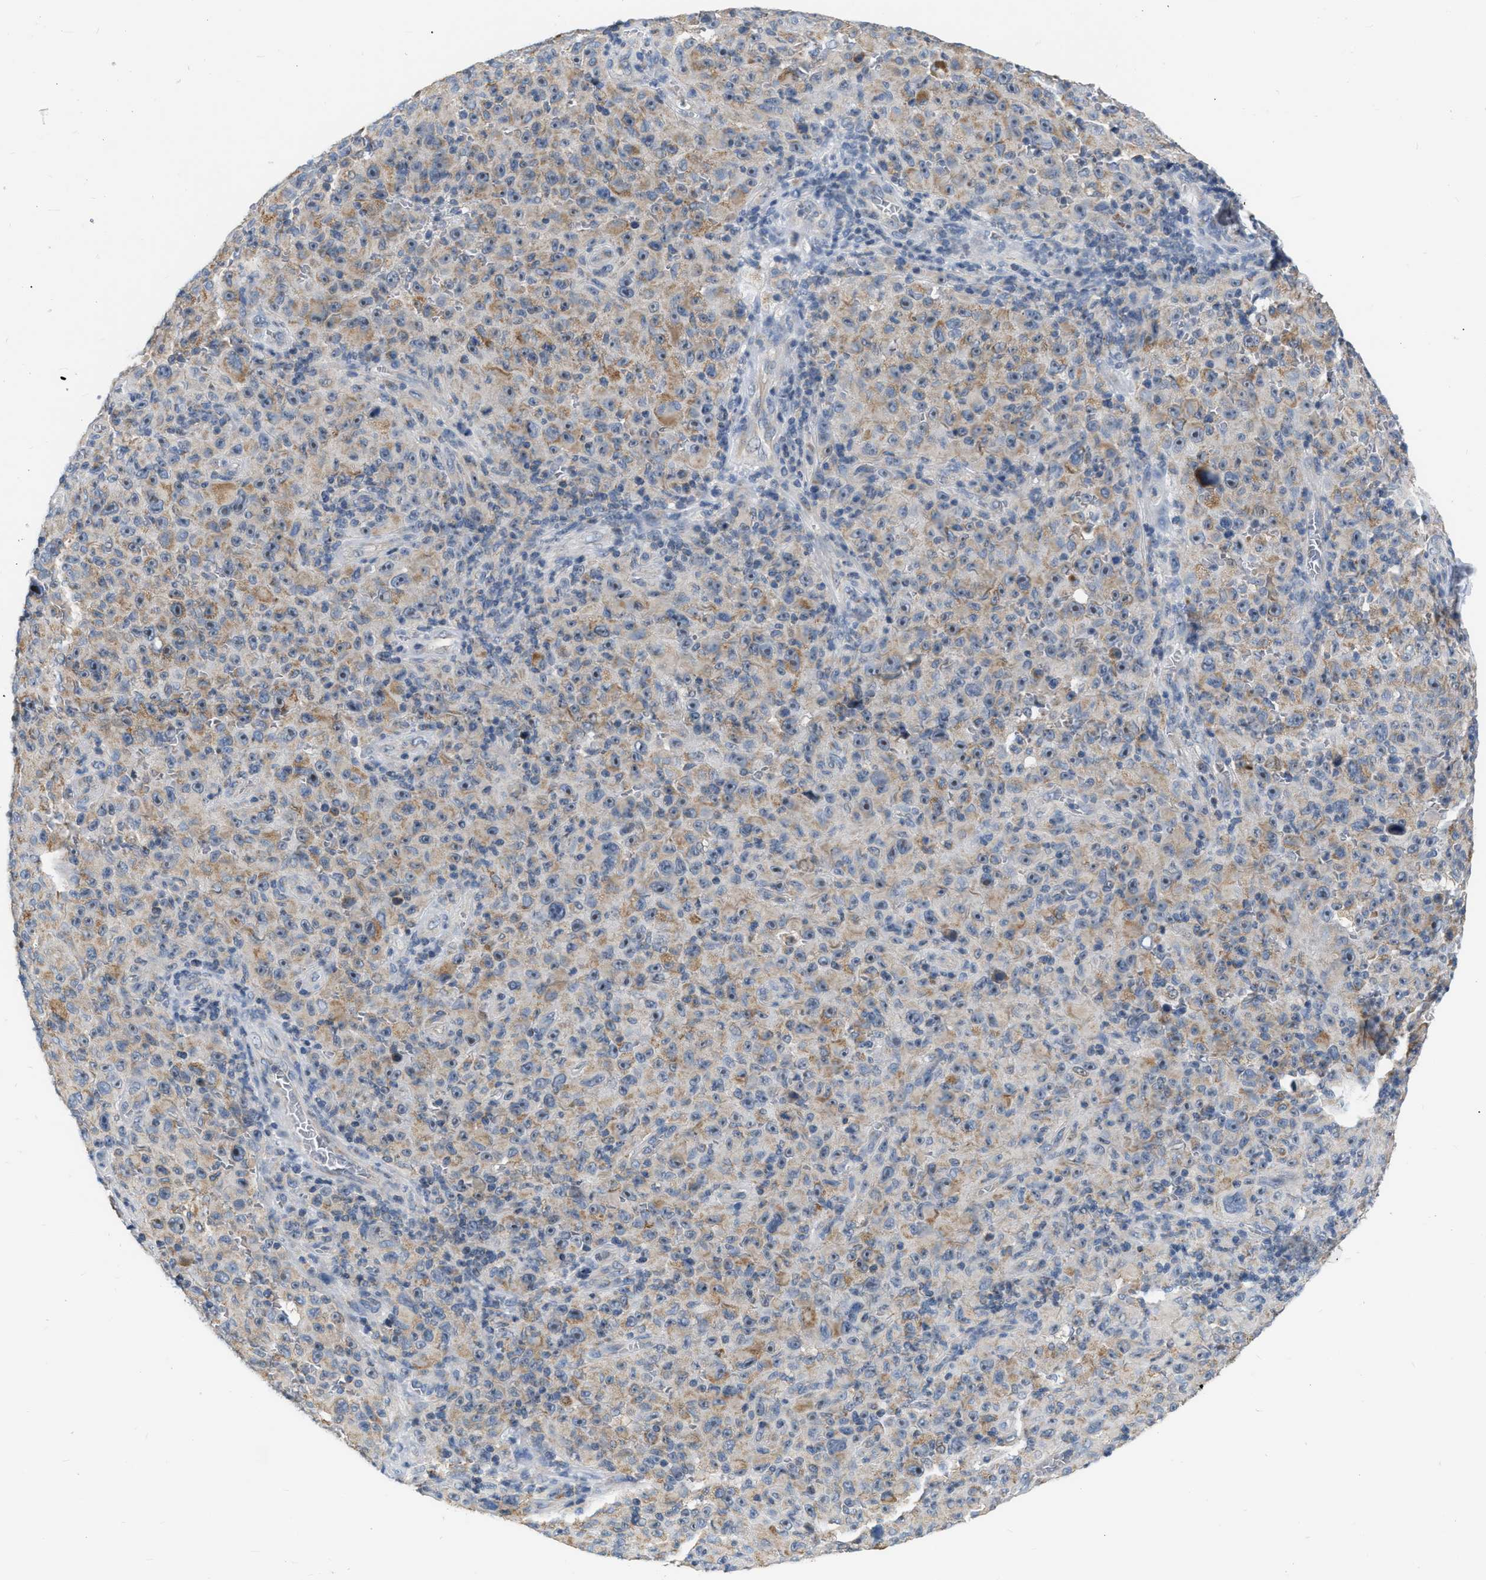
{"staining": {"intensity": "weak", "quantity": "25%-75%", "location": "cytoplasmic/membranous"}, "tissue": "melanoma", "cell_type": "Tumor cells", "image_type": "cancer", "snomed": [{"axis": "morphology", "description": "Malignant melanoma, NOS"}, {"axis": "topography", "description": "Skin"}], "caption": "High-magnification brightfield microscopy of malignant melanoma stained with DAB (3,3'-diaminobenzidine) (brown) and counterstained with hematoxylin (blue). tumor cells exhibit weak cytoplasmic/membranous expression is identified in about25%-75% of cells. Immunohistochemistry (ihc) stains the protein in brown and the nuclei are stained blue.", "gene": "DDX56", "patient": {"sex": "female", "age": 82}}